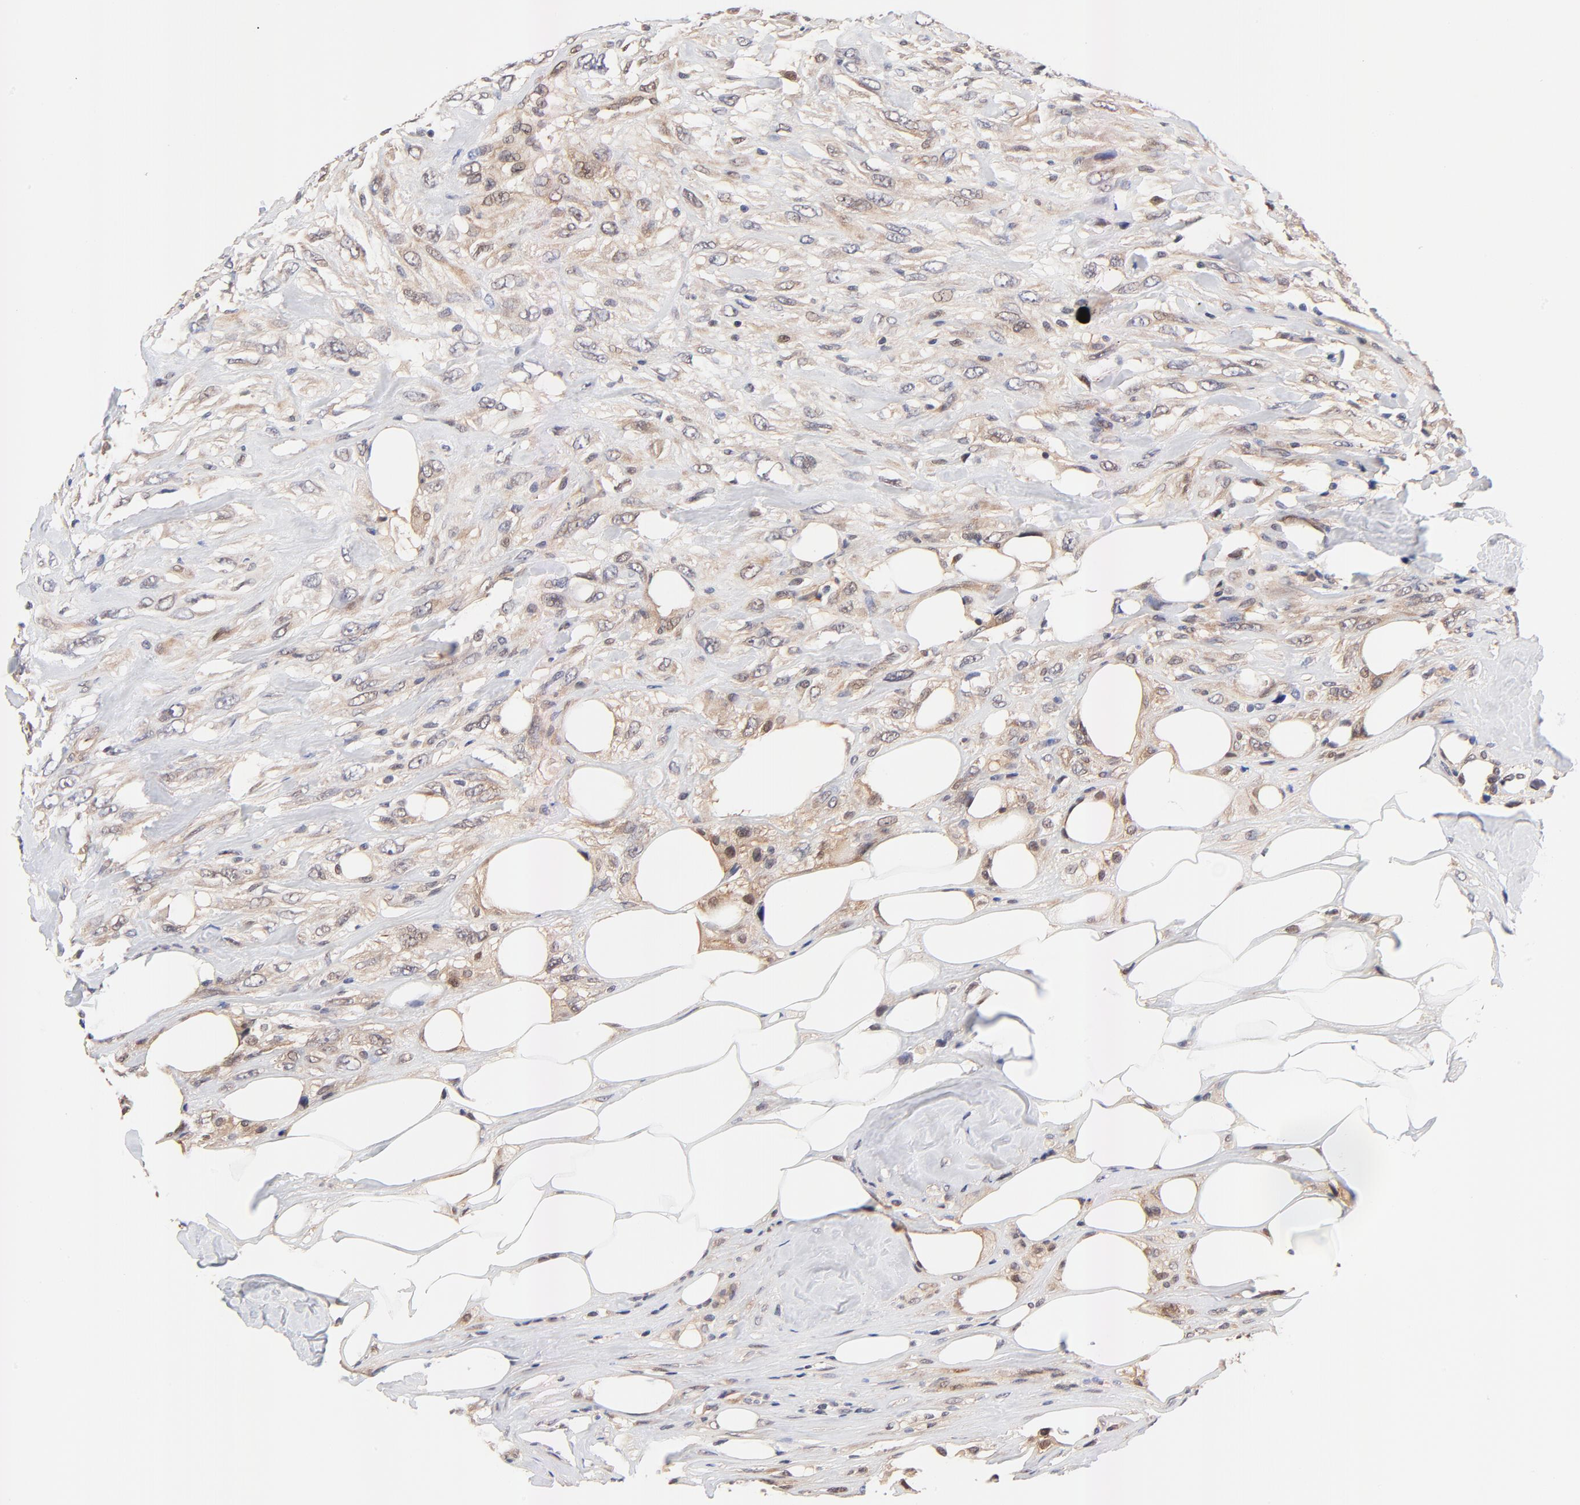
{"staining": {"intensity": "weak", "quantity": ">75%", "location": "cytoplasmic/membranous,nuclear"}, "tissue": "breast cancer", "cell_type": "Tumor cells", "image_type": "cancer", "snomed": [{"axis": "morphology", "description": "Neoplasm, malignant, NOS"}, {"axis": "topography", "description": "Breast"}], "caption": "Tumor cells display low levels of weak cytoplasmic/membranous and nuclear staining in approximately >75% of cells in malignant neoplasm (breast).", "gene": "TXNL1", "patient": {"sex": "female", "age": 50}}